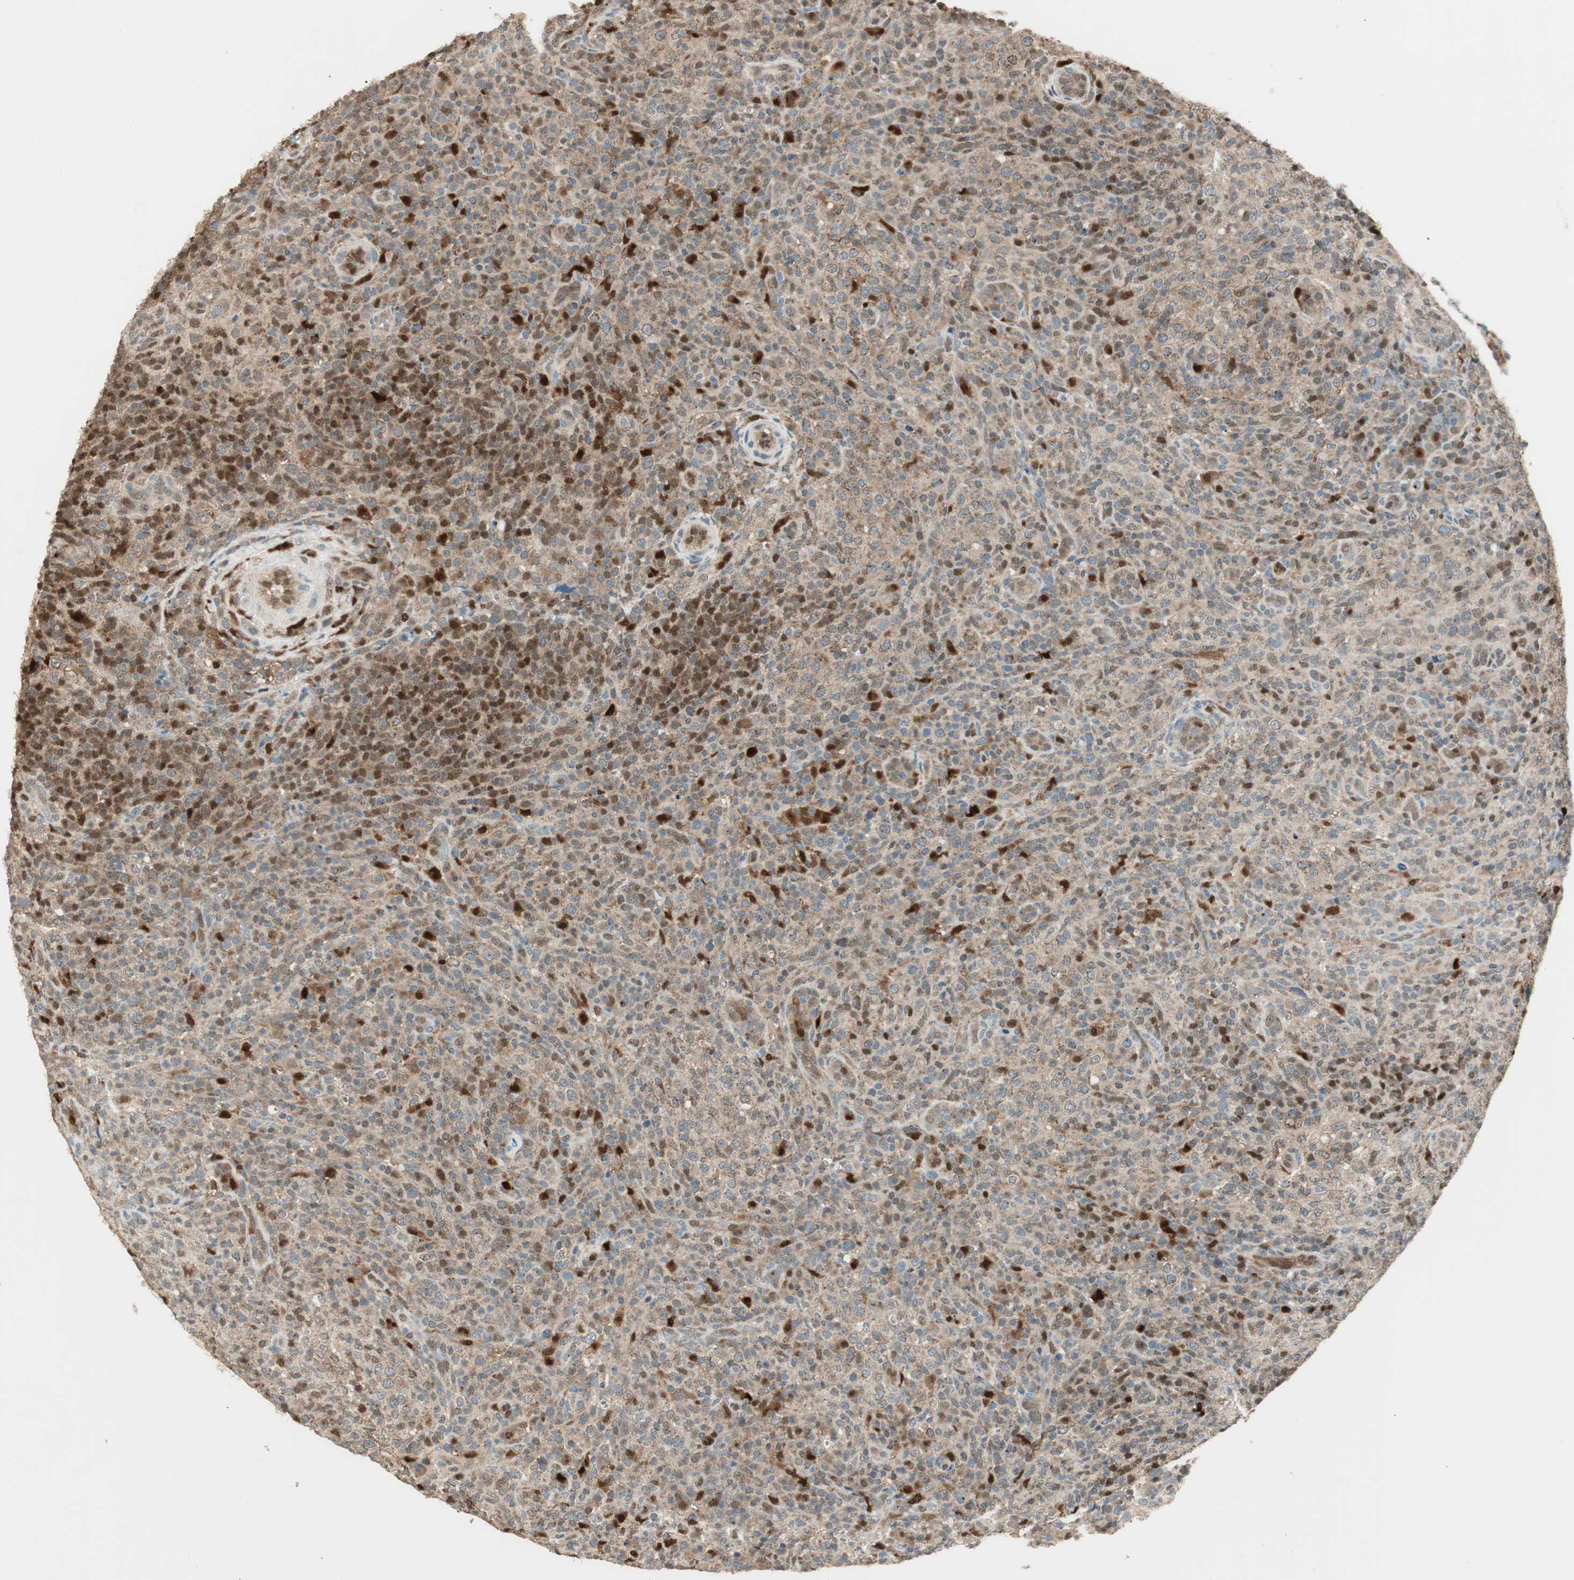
{"staining": {"intensity": "strong", "quantity": "<25%", "location": "nuclear"}, "tissue": "lymphoma", "cell_type": "Tumor cells", "image_type": "cancer", "snomed": [{"axis": "morphology", "description": "Malignant lymphoma, non-Hodgkin's type, High grade"}, {"axis": "topography", "description": "Lymph node"}], "caption": "Lymphoma was stained to show a protein in brown. There is medium levels of strong nuclear expression in about <25% of tumor cells.", "gene": "LTA4H", "patient": {"sex": "female", "age": 76}}